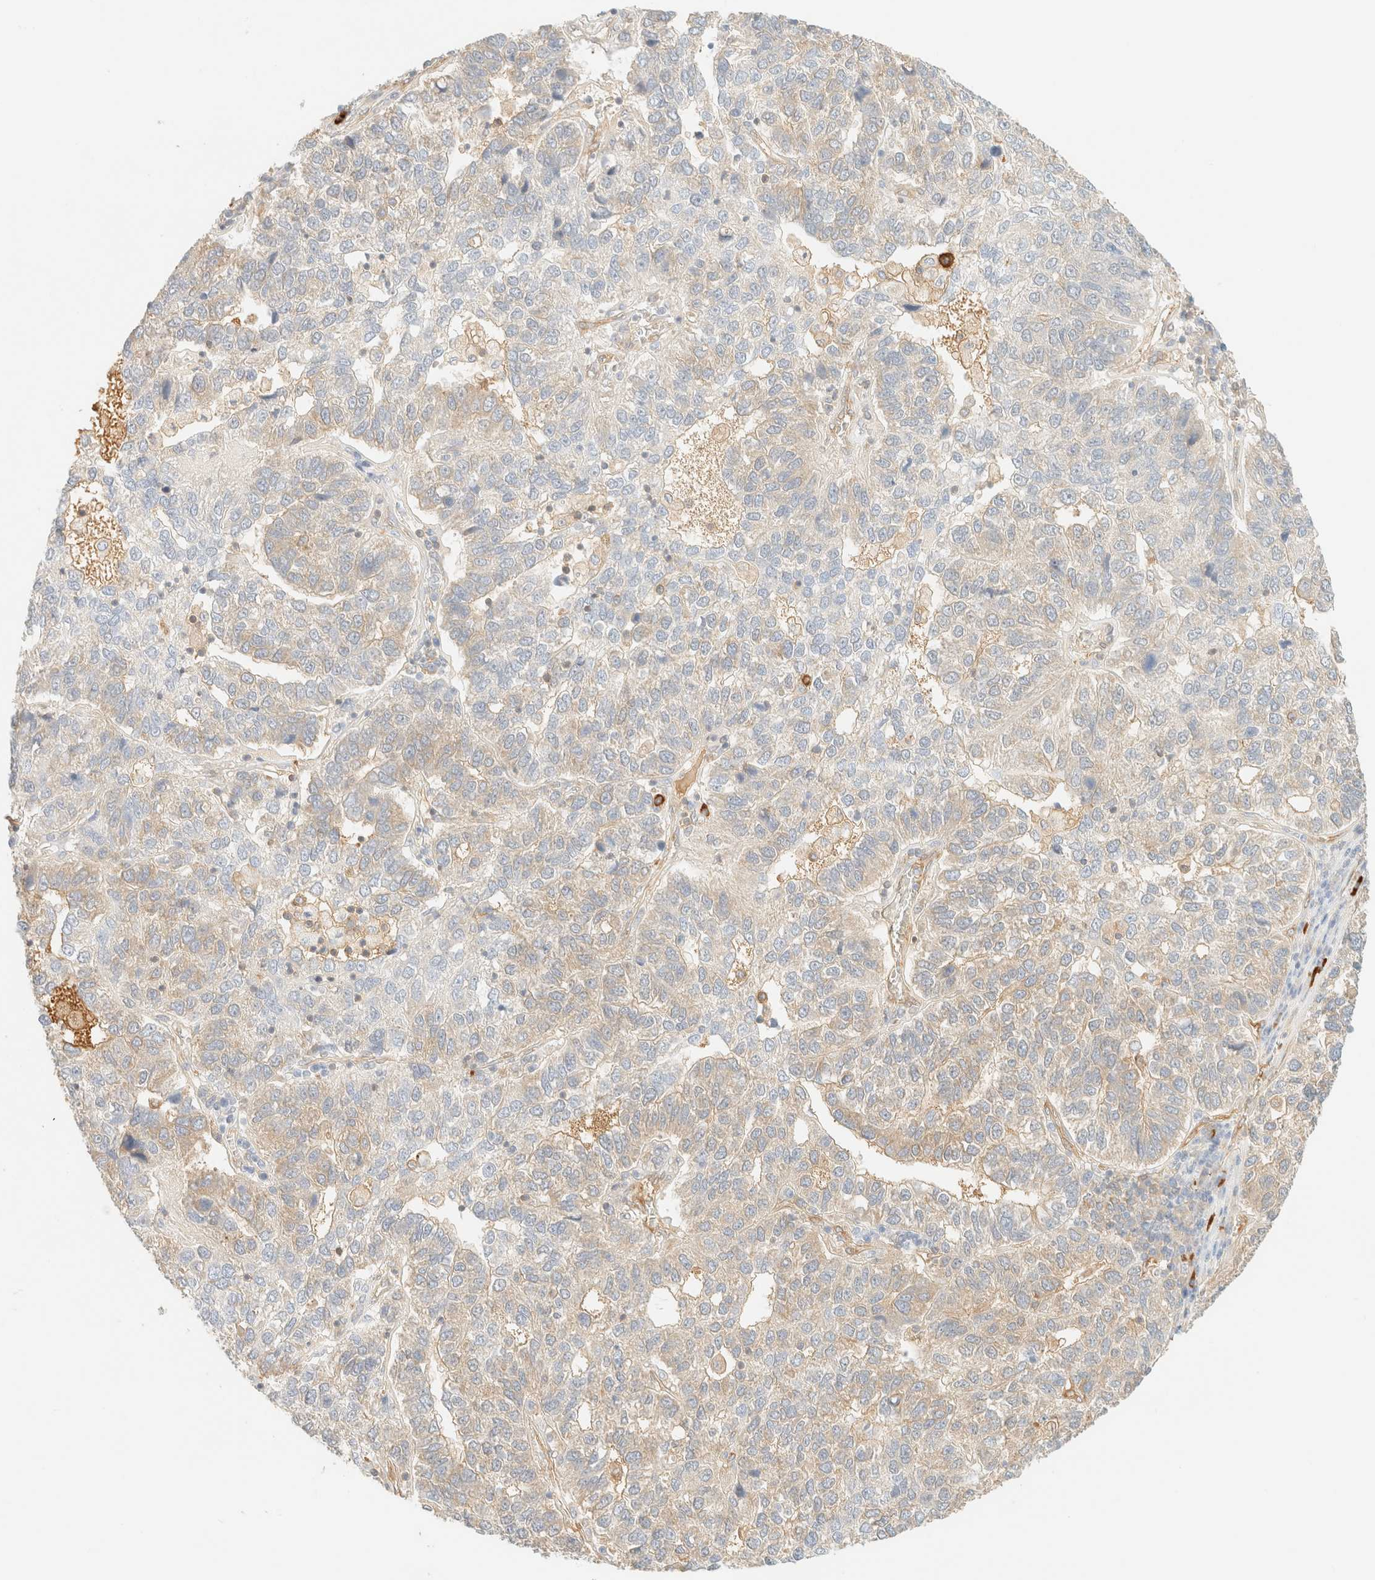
{"staining": {"intensity": "weak", "quantity": "<25%", "location": "cytoplasmic/membranous"}, "tissue": "pancreatic cancer", "cell_type": "Tumor cells", "image_type": "cancer", "snomed": [{"axis": "morphology", "description": "Adenocarcinoma, NOS"}, {"axis": "topography", "description": "Pancreas"}], "caption": "A high-resolution photomicrograph shows IHC staining of pancreatic adenocarcinoma, which reveals no significant staining in tumor cells.", "gene": "FHOD1", "patient": {"sex": "female", "age": 61}}